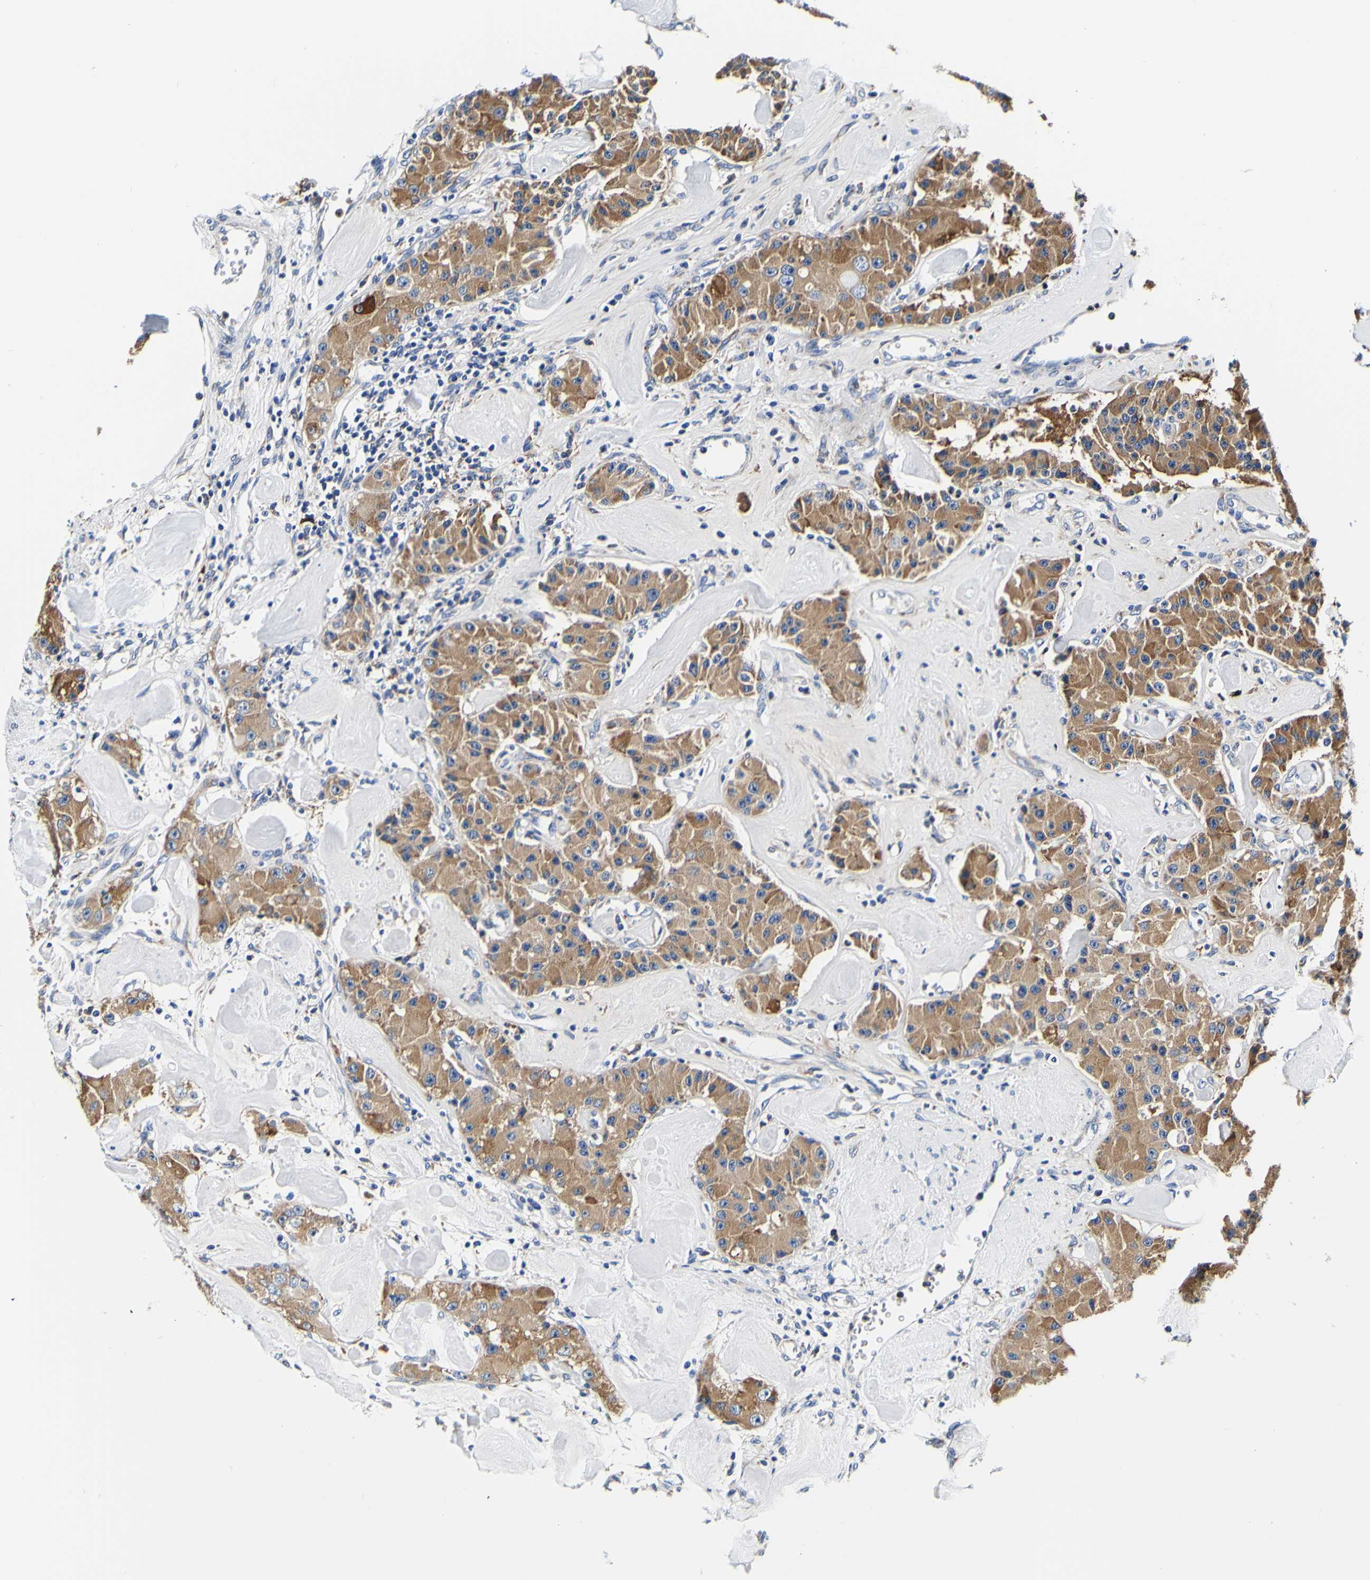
{"staining": {"intensity": "moderate", "quantity": ">75%", "location": "cytoplasmic/membranous"}, "tissue": "carcinoid", "cell_type": "Tumor cells", "image_type": "cancer", "snomed": [{"axis": "morphology", "description": "Carcinoid, malignant, NOS"}, {"axis": "topography", "description": "Pancreas"}], "caption": "A brown stain shows moderate cytoplasmic/membranous expression of a protein in human carcinoid tumor cells.", "gene": "P4HB", "patient": {"sex": "male", "age": 41}}